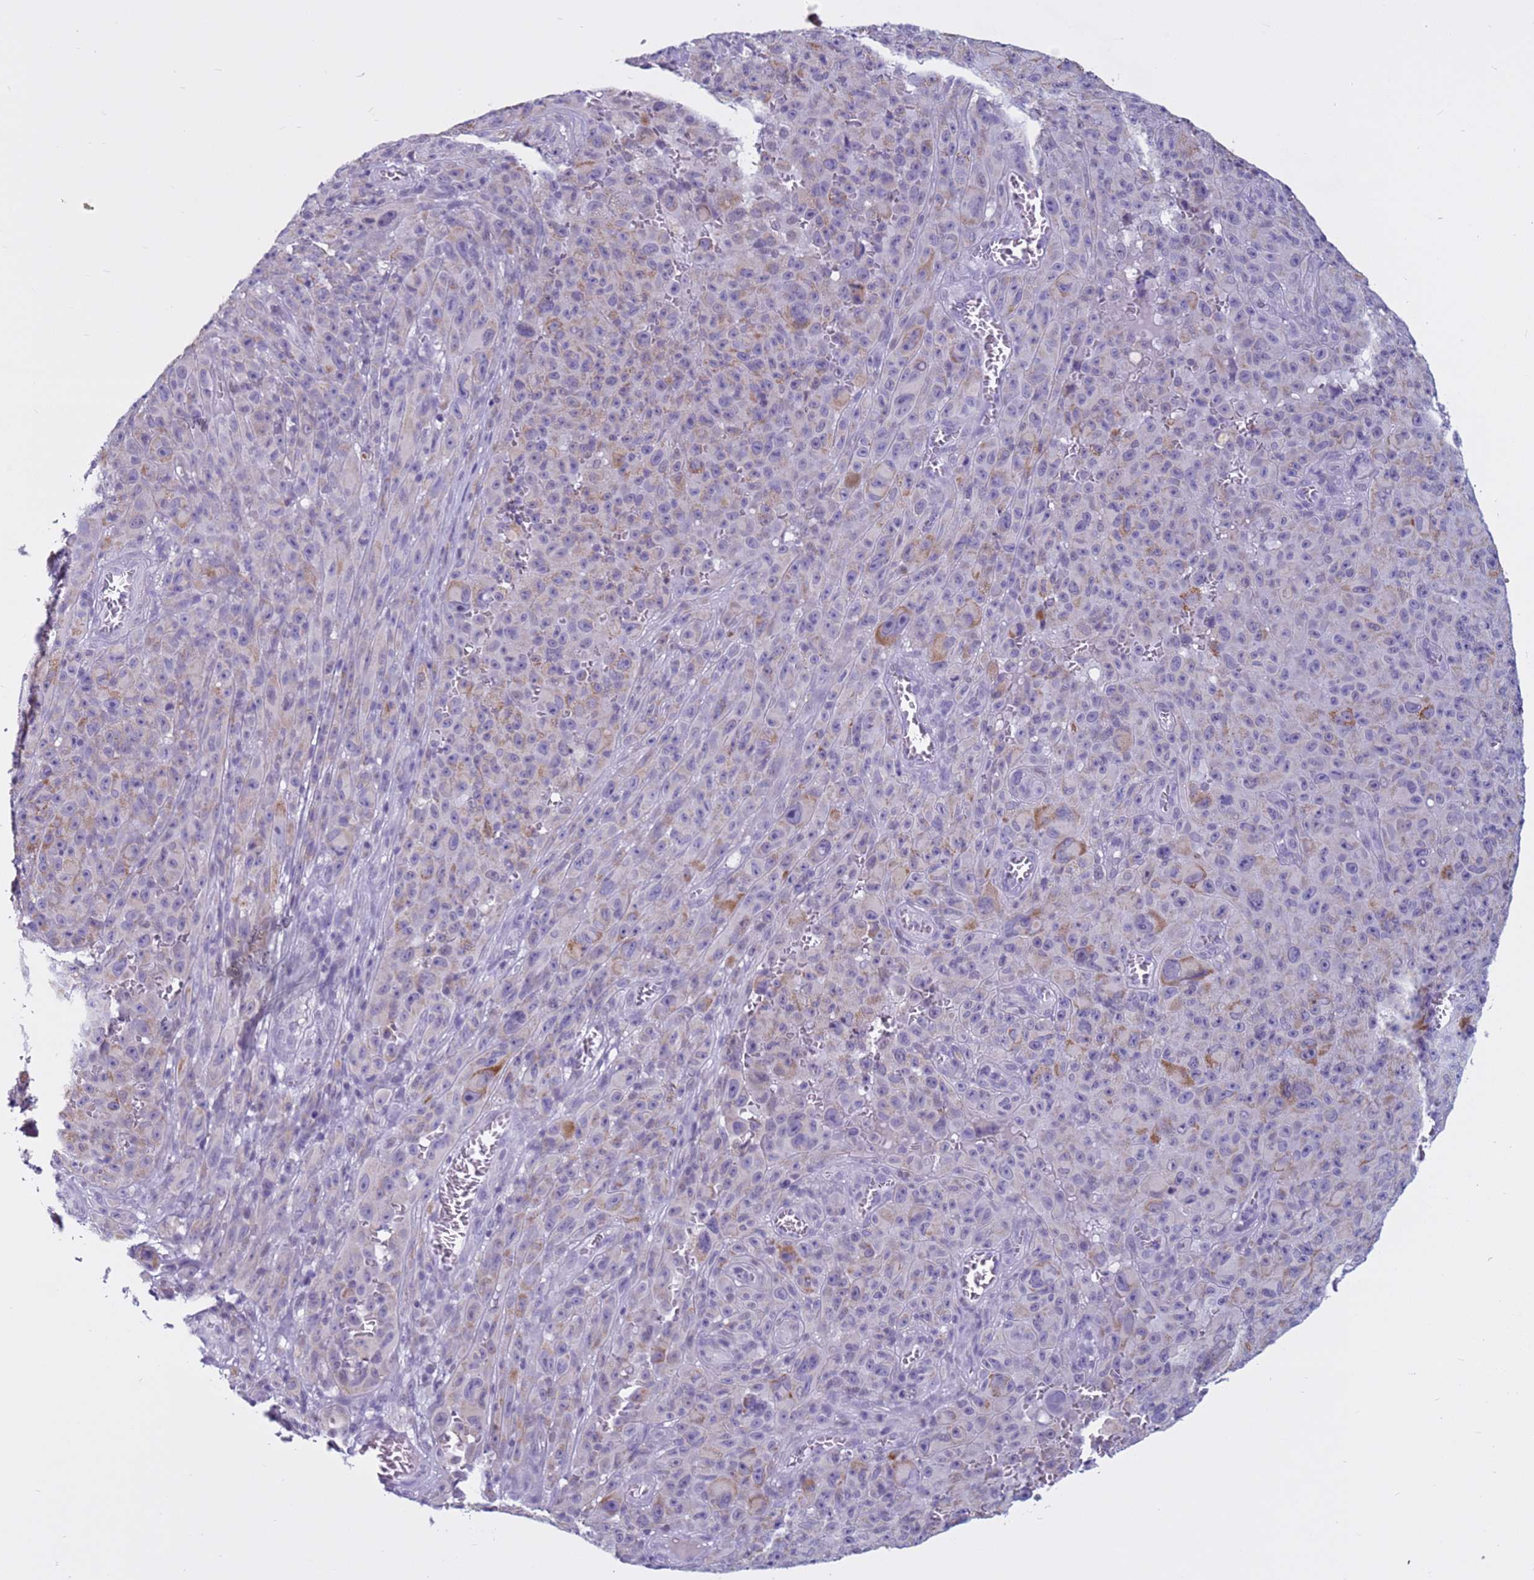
{"staining": {"intensity": "negative", "quantity": "none", "location": "none"}, "tissue": "melanoma", "cell_type": "Tumor cells", "image_type": "cancer", "snomed": [{"axis": "morphology", "description": "Malignant melanoma, NOS"}, {"axis": "topography", "description": "Skin"}], "caption": "IHC photomicrograph of neoplastic tissue: human malignant melanoma stained with DAB (3,3'-diaminobenzidine) demonstrates no significant protein staining in tumor cells.", "gene": "CDK2AP2", "patient": {"sex": "female", "age": 82}}